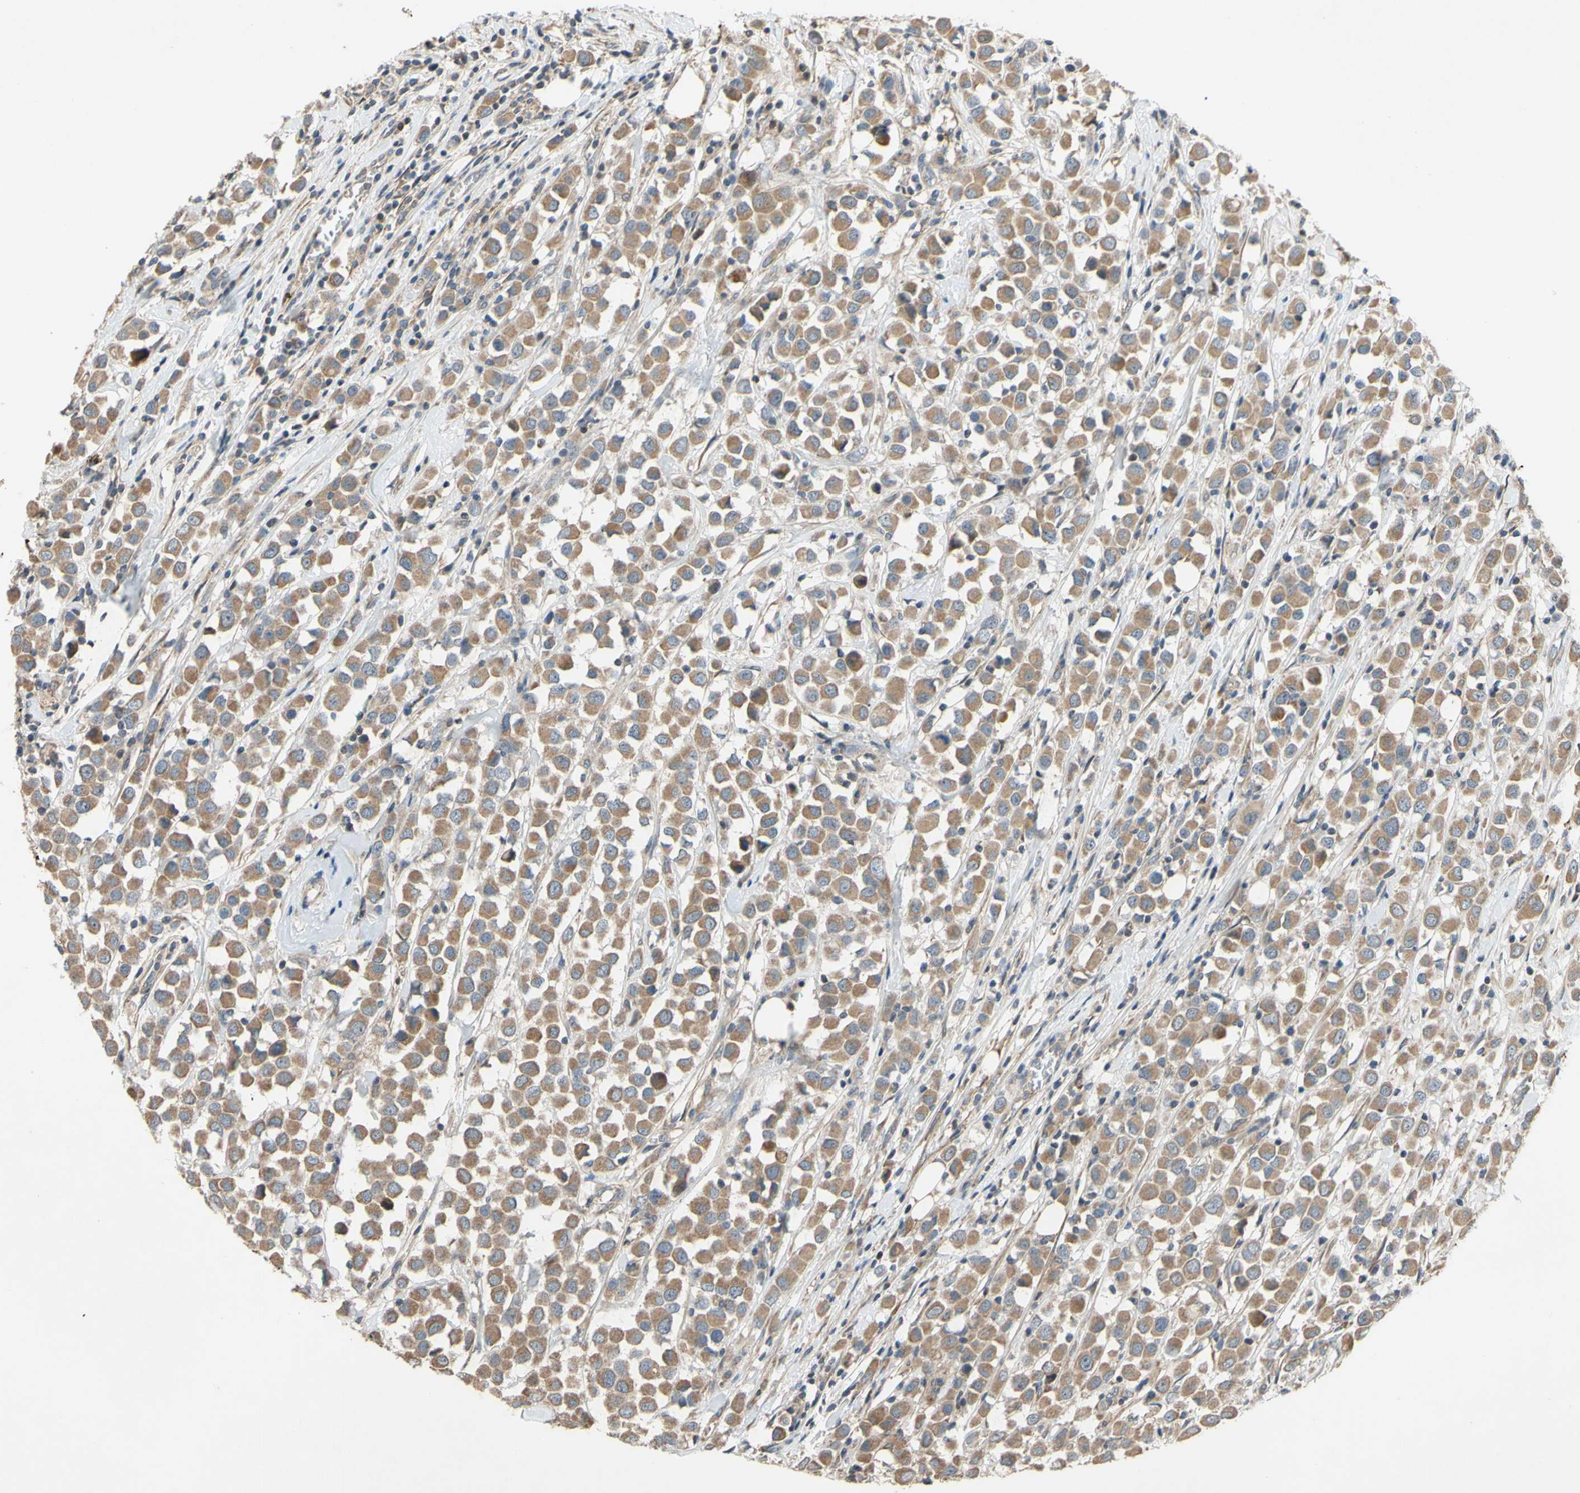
{"staining": {"intensity": "moderate", "quantity": ">75%", "location": "cytoplasmic/membranous"}, "tissue": "breast cancer", "cell_type": "Tumor cells", "image_type": "cancer", "snomed": [{"axis": "morphology", "description": "Duct carcinoma"}, {"axis": "topography", "description": "Breast"}], "caption": "Infiltrating ductal carcinoma (breast) tissue exhibits moderate cytoplasmic/membranous positivity in about >75% of tumor cells, visualized by immunohistochemistry.", "gene": "PARD6A", "patient": {"sex": "female", "age": 61}}